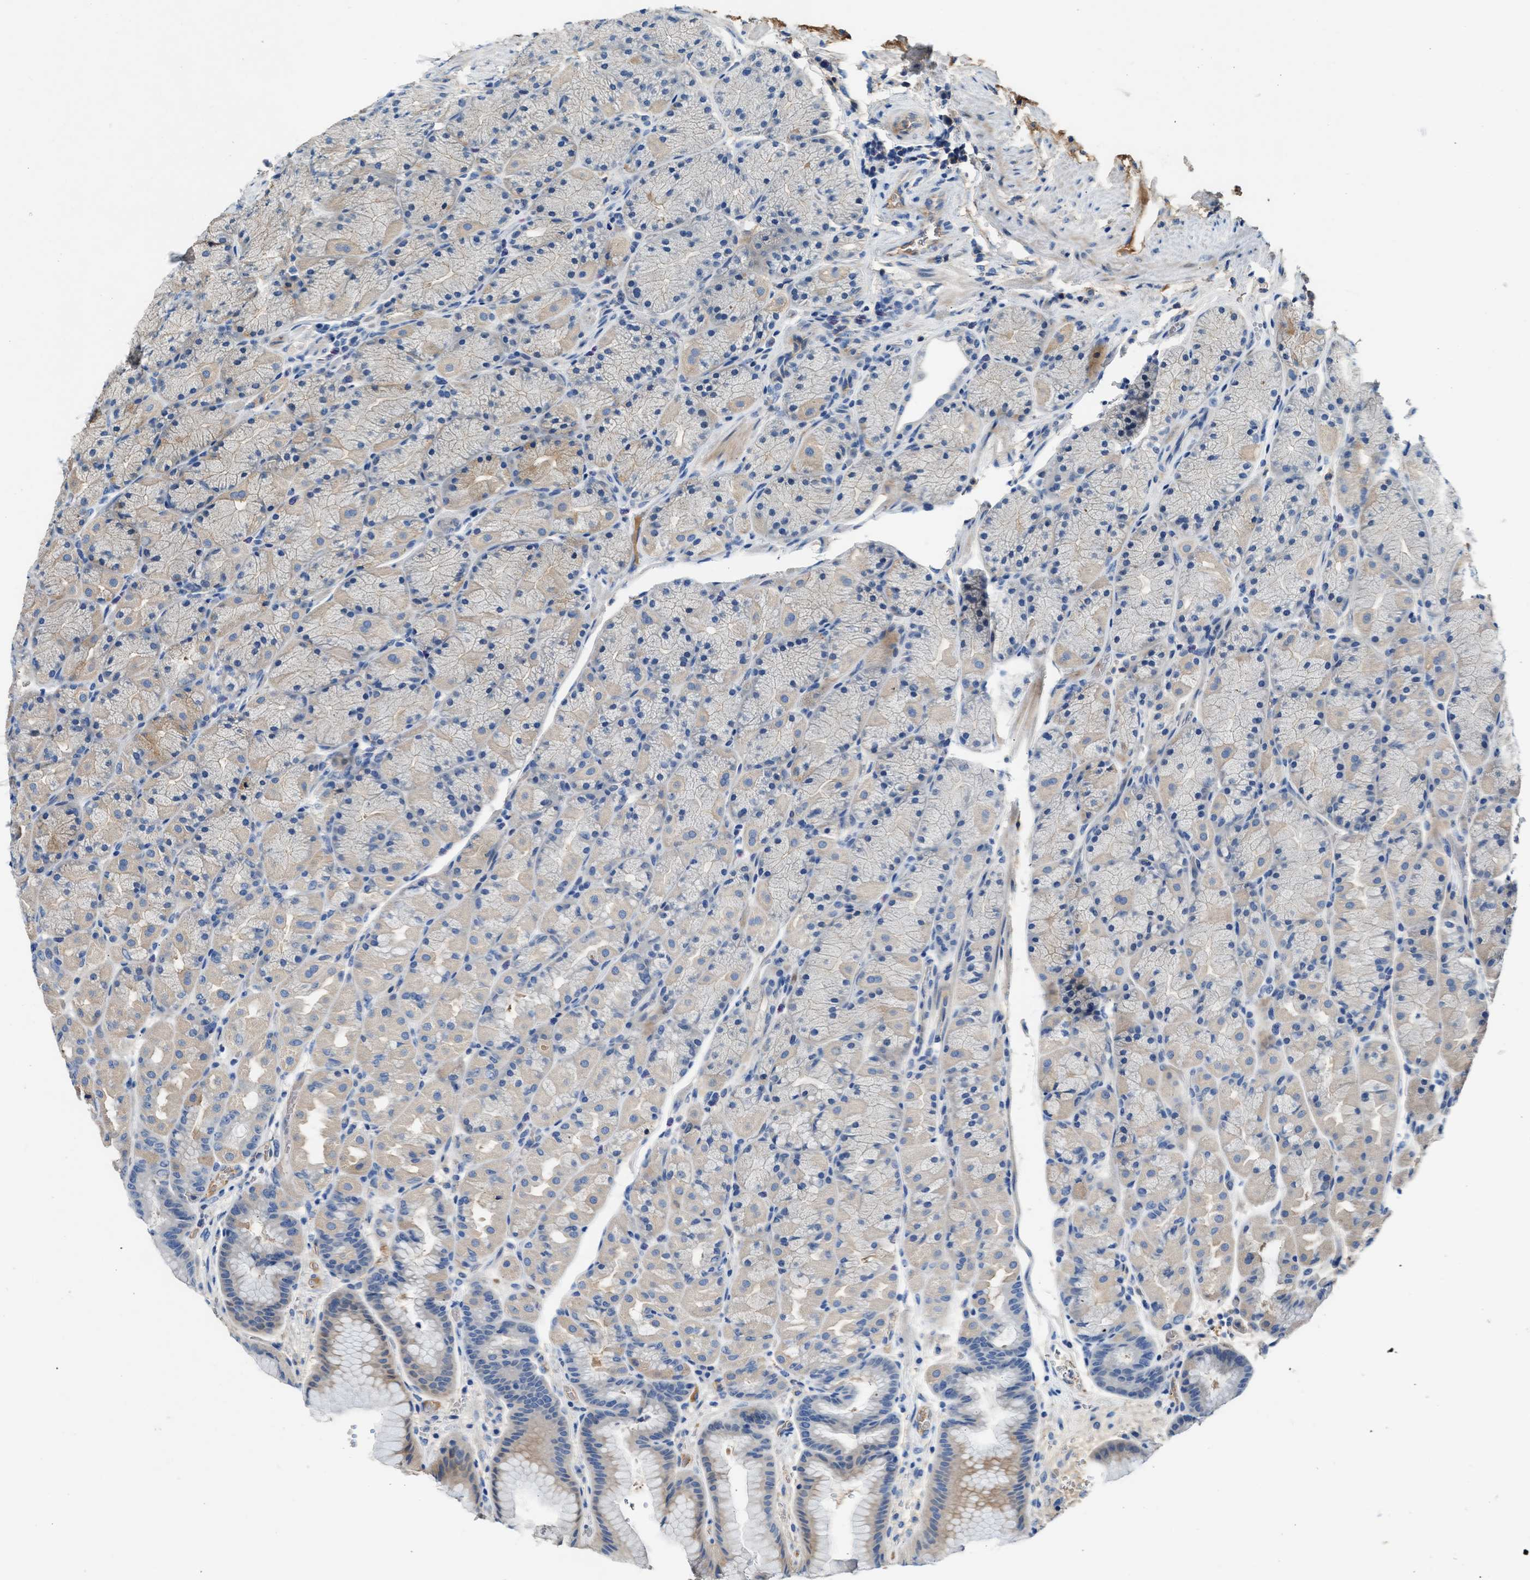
{"staining": {"intensity": "weak", "quantity": "<25%", "location": "cytoplasmic/membranous"}, "tissue": "stomach", "cell_type": "Glandular cells", "image_type": "normal", "snomed": [{"axis": "morphology", "description": "Normal tissue, NOS"}, {"axis": "morphology", "description": "Carcinoid, malignant, NOS"}, {"axis": "topography", "description": "Stomach, upper"}], "caption": "A high-resolution histopathology image shows immunohistochemistry staining of benign stomach, which exhibits no significant staining in glandular cells. Brightfield microscopy of IHC stained with DAB (3,3'-diaminobenzidine) (brown) and hematoxylin (blue), captured at high magnification.", "gene": "RWDD2B", "patient": {"sex": "male", "age": 39}}